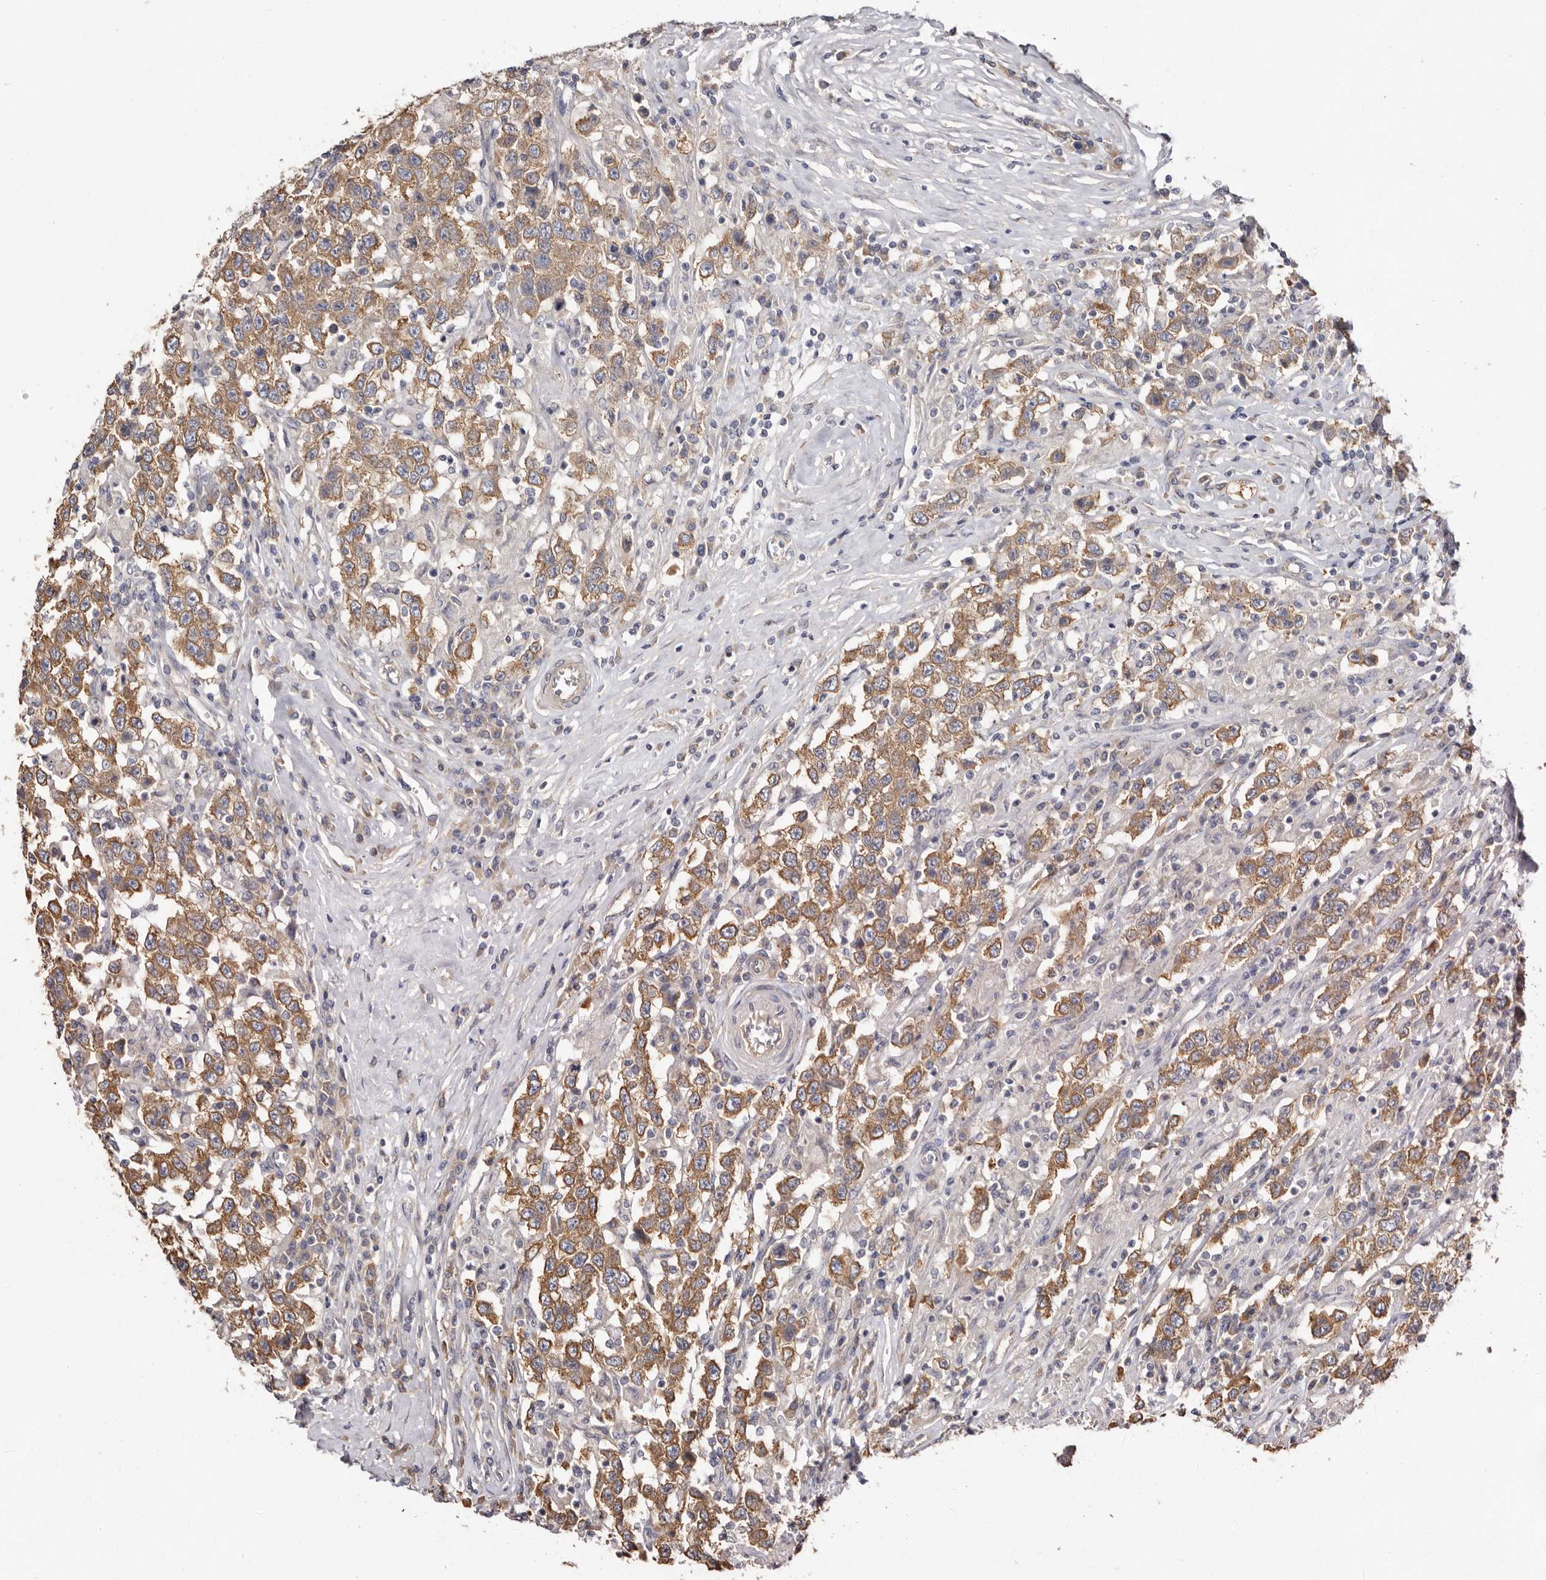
{"staining": {"intensity": "moderate", "quantity": ">75%", "location": "cytoplasmic/membranous"}, "tissue": "testis cancer", "cell_type": "Tumor cells", "image_type": "cancer", "snomed": [{"axis": "morphology", "description": "Seminoma, NOS"}, {"axis": "topography", "description": "Testis"}], "caption": "This image displays immunohistochemistry staining of testis seminoma, with medium moderate cytoplasmic/membranous staining in approximately >75% of tumor cells.", "gene": "FAM167B", "patient": {"sex": "male", "age": 41}}